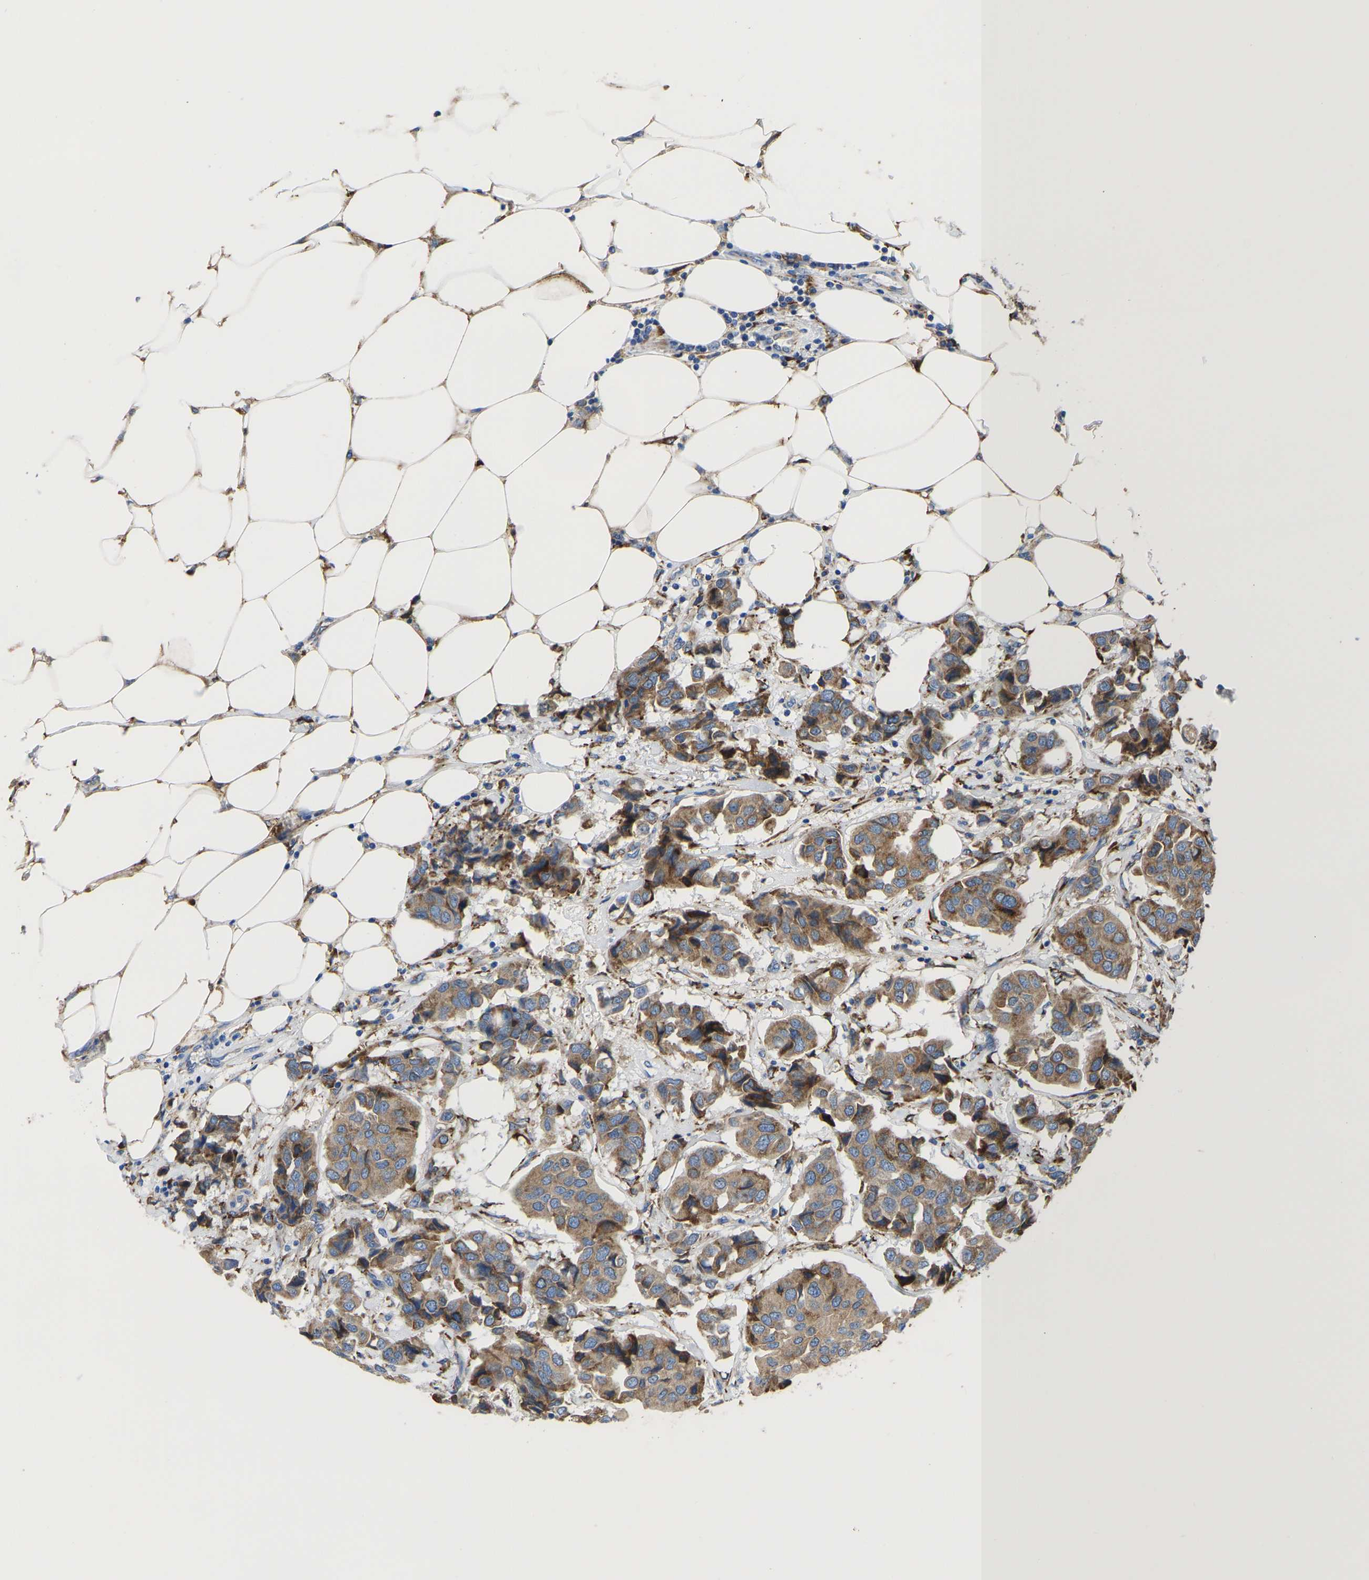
{"staining": {"intensity": "moderate", "quantity": ">75%", "location": "cytoplasmic/membranous"}, "tissue": "breast cancer", "cell_type": "Tumor cells", "image_type": "cancer", "snomed": [{"axis": "morphology", "description": "Duct carcinoma"}, {"axis": "topography", "description": "Breast"}], "caption": "DAB immunohistochemical staining of breast cancer displays moderate cytoplasmic/membranous protein positivity in approximately >75% of tumor cells.", "gene": "P4HB", "patient": {"sex": "female", "age": 80}}